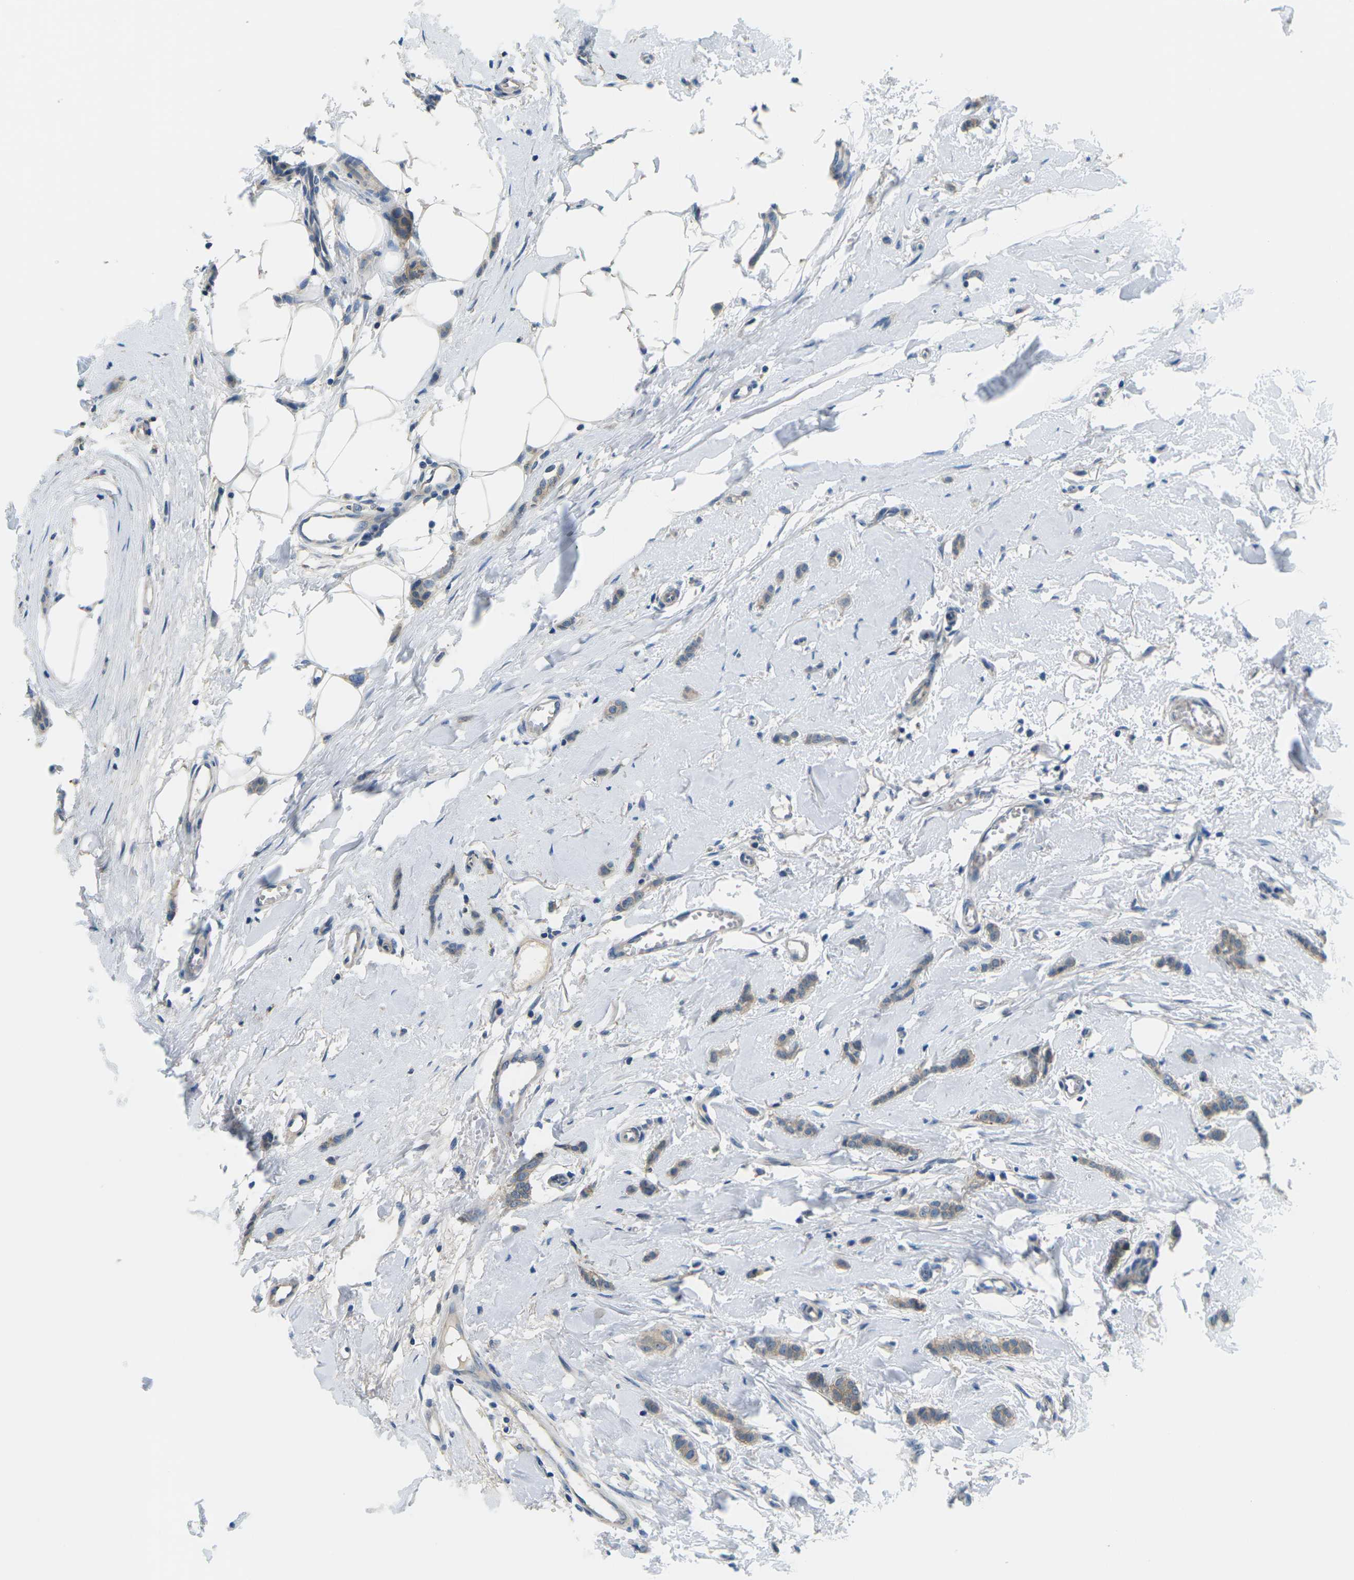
{"staining": {"intensity": "moderate", "quantity": ">75%", "location": "cytoplasmic/membranous"}, "tissue": "breast cancer", "cell_type": "Tumor cells", "image_type": "cancer", "snomed": [{"axis": "morphology", "description": "Lobular carcinoma"}, {"axis": "topography", "description": "Skin"}, {"axis": "topography", "description": "Breast"}], "caption": "This is an image of immunohistochemistry (IHC) staining of breast lobular carcinoma, which shows moderate expression in the cytoplasmic/membranous of tumor cells.", "gene": "CTNND1", "patient": {"sex": "female", "age": 46}}